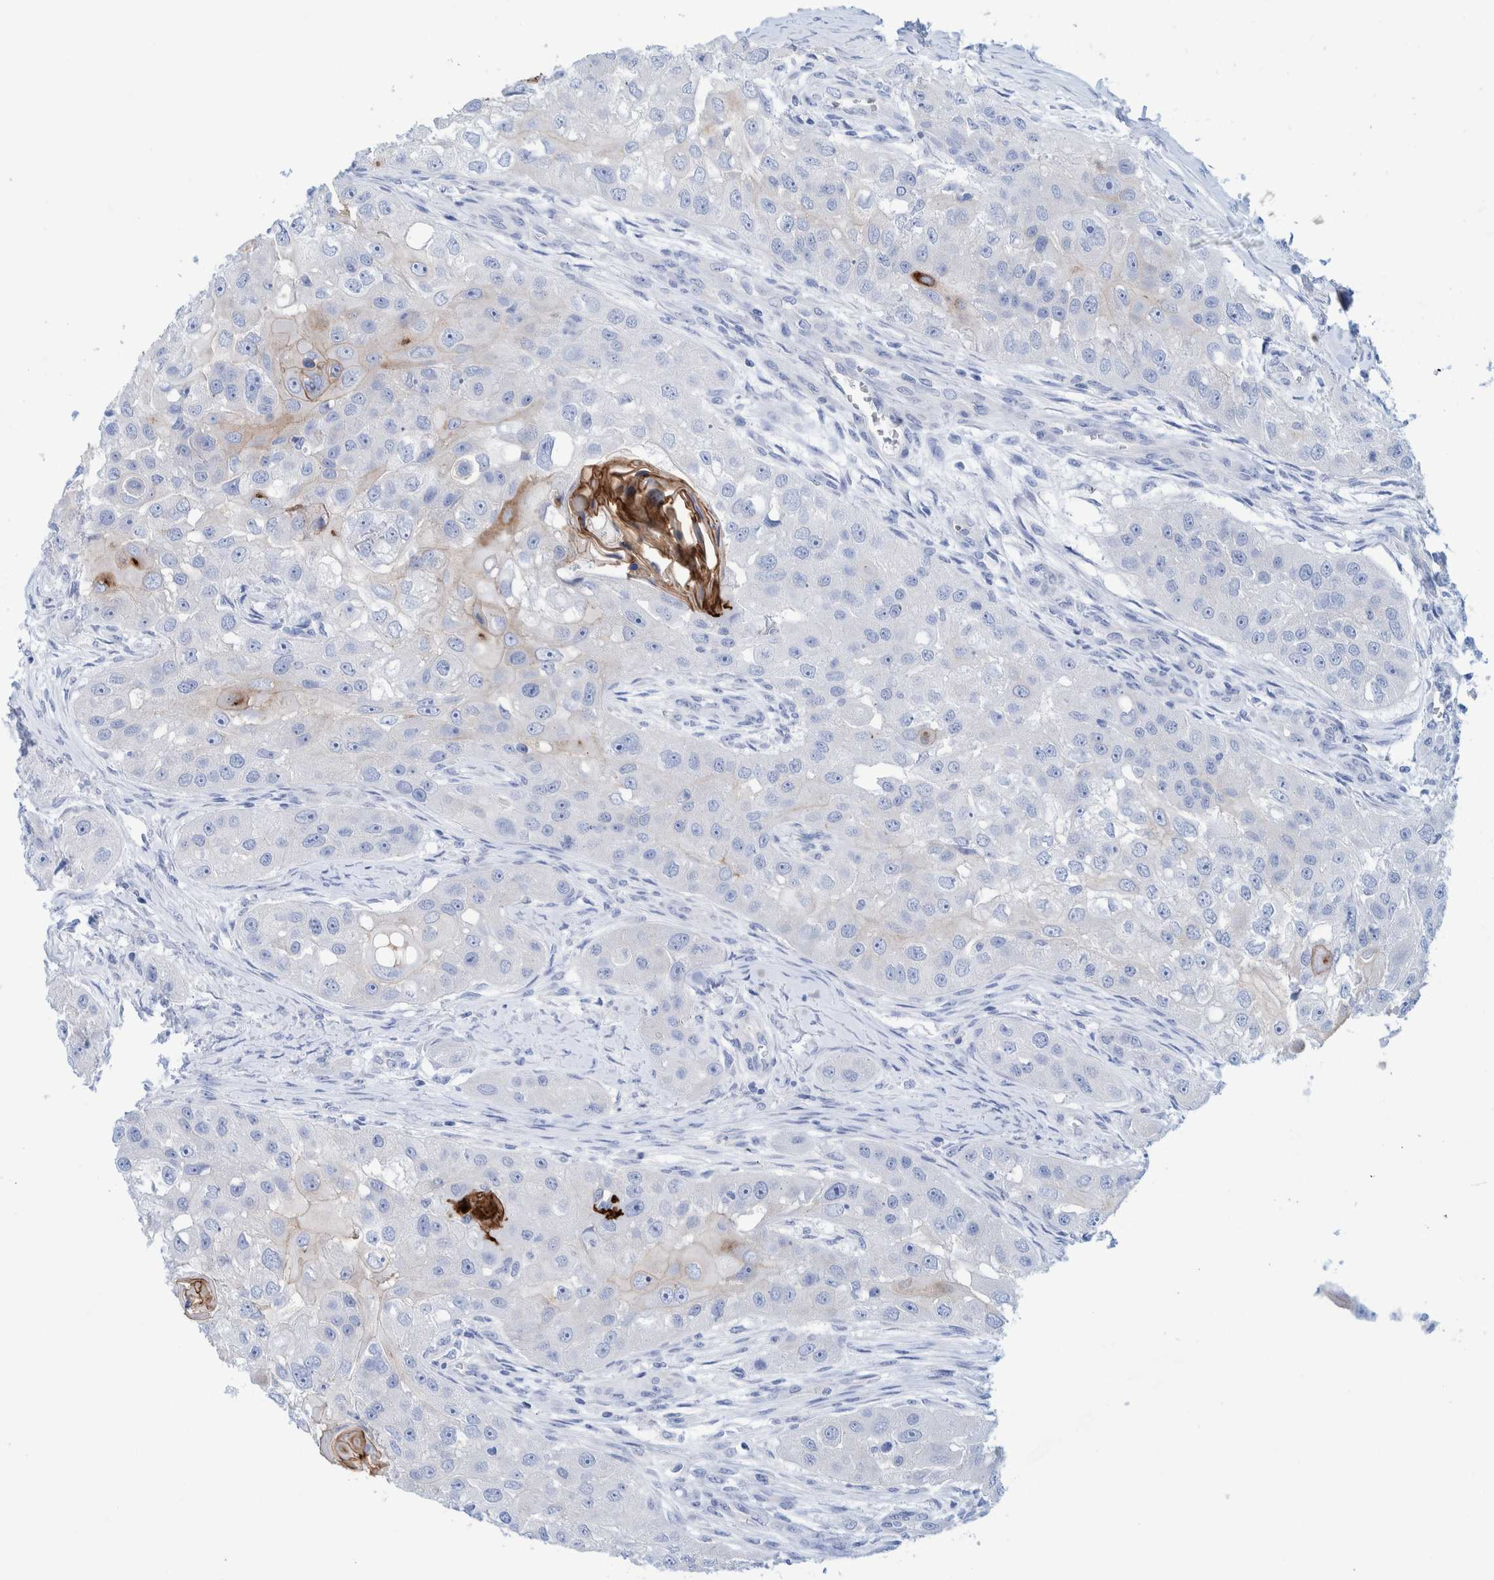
{"staining": {"intensity": "negative", "quantity": "none", "location": "none"}, "tissue": "head and neck cancer", "cell_type": "Tumor cells", "image_type": "cancer", "snomed": [{"axis": "morphology", "description": "Normal tissue, NOS"}, {"axis": "morphology", "description": "Squamous cell carcinoma, NOS"}, {"axis": "topography", "description": "Skeletal muscle"}, {"axis": "topography", "description": "Head-Neck"}], "caption": "A micrograph of human head and neck cancer (squamous cell carcinoma) is negative for staining in tumor cells.", "gene": "PERP", "patient": {"sex": "male", "age": 51}}